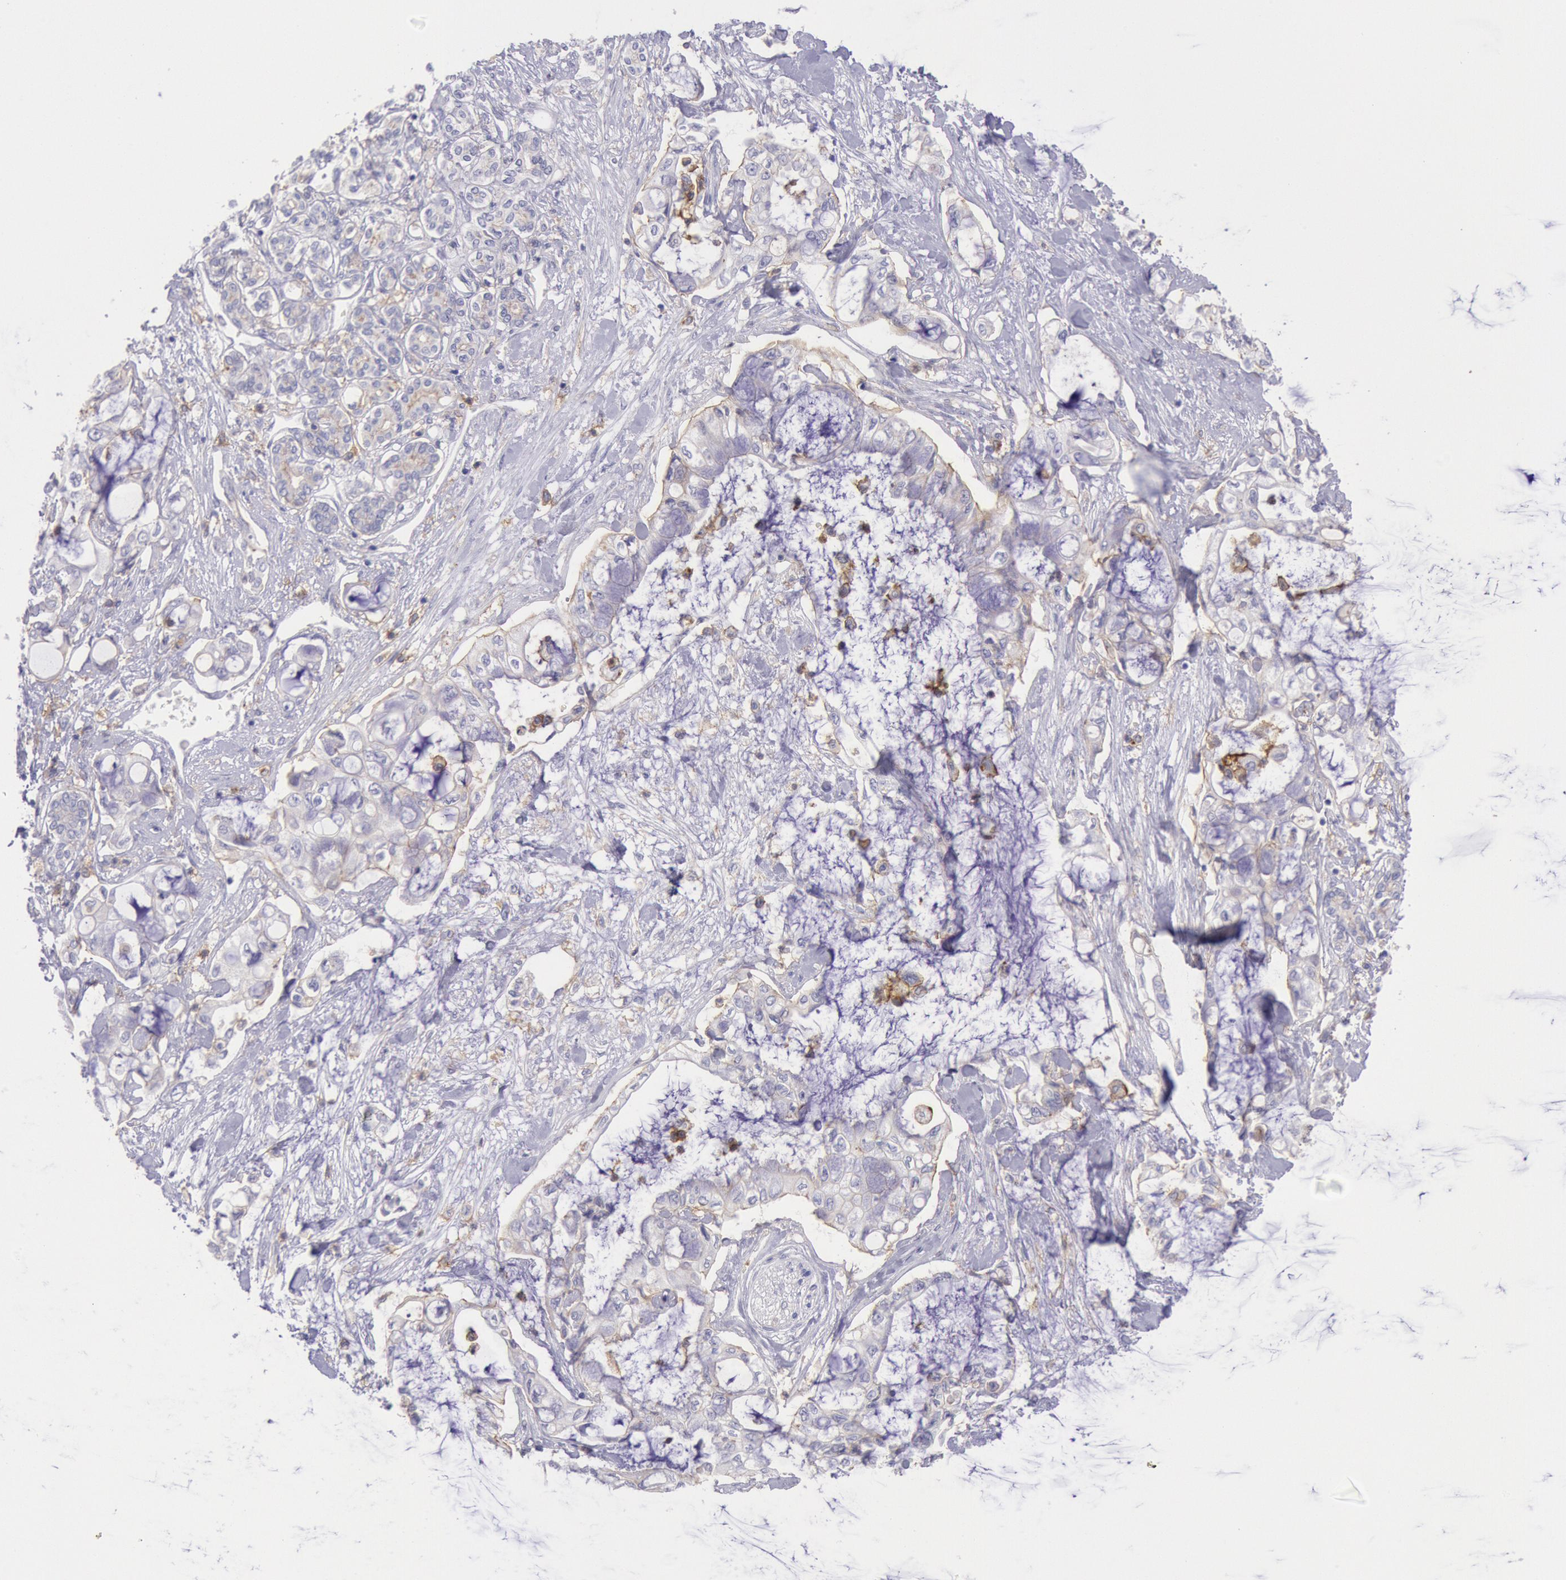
{"staining": {"intensity": "negative", "quantity": "none", "location": "none"}, "tissue": "pancreatic cancer", "cell_type": "Tumor cells", "image_type": "cancer", "snomed": [{"axis": "morphology", "description": "Adenocarcinoma, NOS"}, {"axis": "topography", "description": "Pancreas"}], "caption": "Immunohistochemistry (IHC) image of pancreatic cancer (adenocarcinoma) stained for a protein (brown), which displays no expression in tumor cells.", "gene": "LYN", "patient": {"sex": "female", "age": 70}}